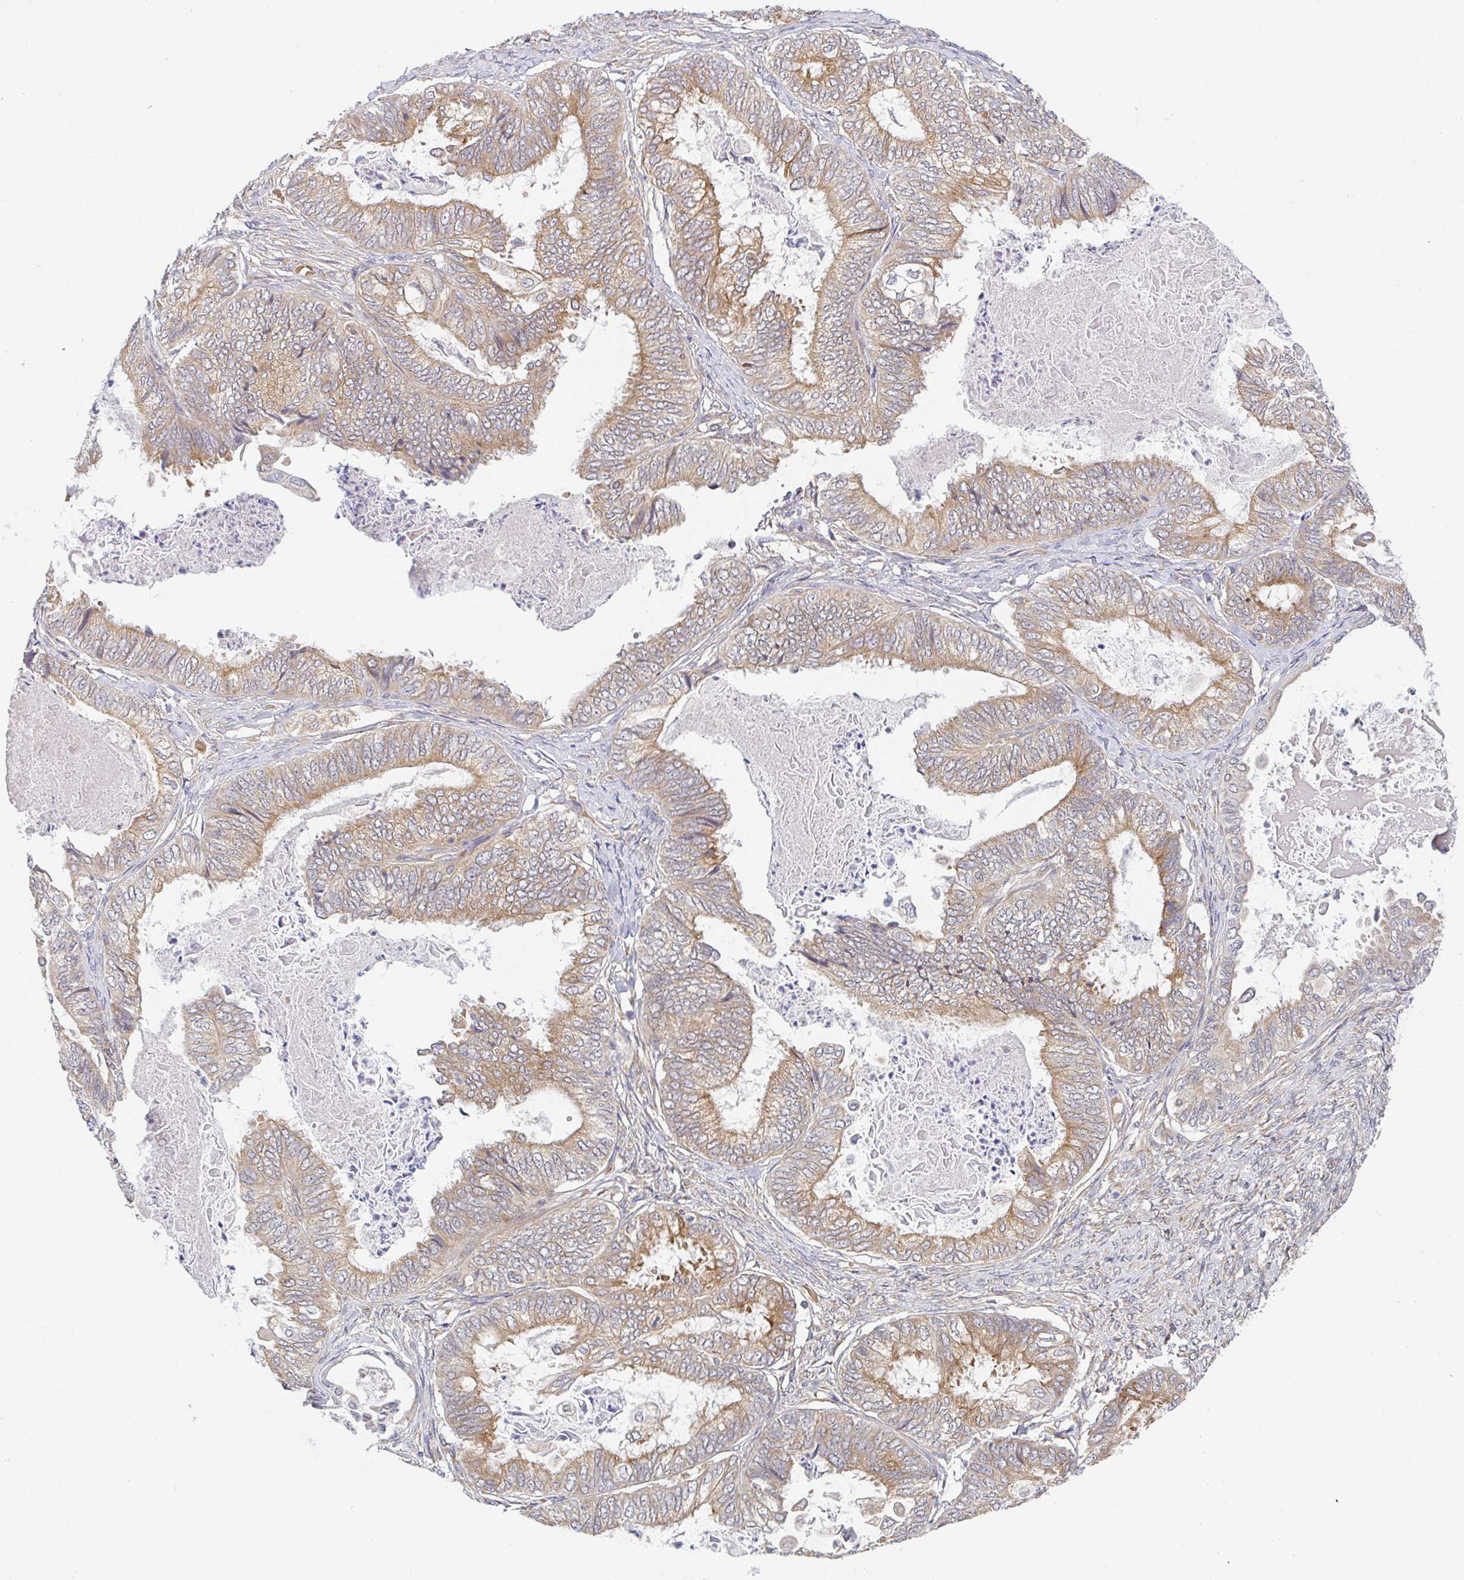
{"staining": {"intensity": "moderate", "quantity": ">75%", "location": "cytoplasmic/membranous"}, "tissue": "ovarian cancer", "cell_type": "Tumor cells", "image_type": "cancer", "snomed": [{"axis": "morphology", "description": "Carcinoma, endometroid"}, {"axis": "topography", "description": "Ovary"}], "caption": "This histopathology image shows ovarian cancer (endometroid carcinoma) stained with immunohistochemistry (IHC) to label a protein in brown. The cytoplasmic/membranous of tumor cells show moderate positivity for the protein. Nuclei are counter-stained blue.", "gene": "DERL2", "patient": {"sex": "female", "age": 70}}